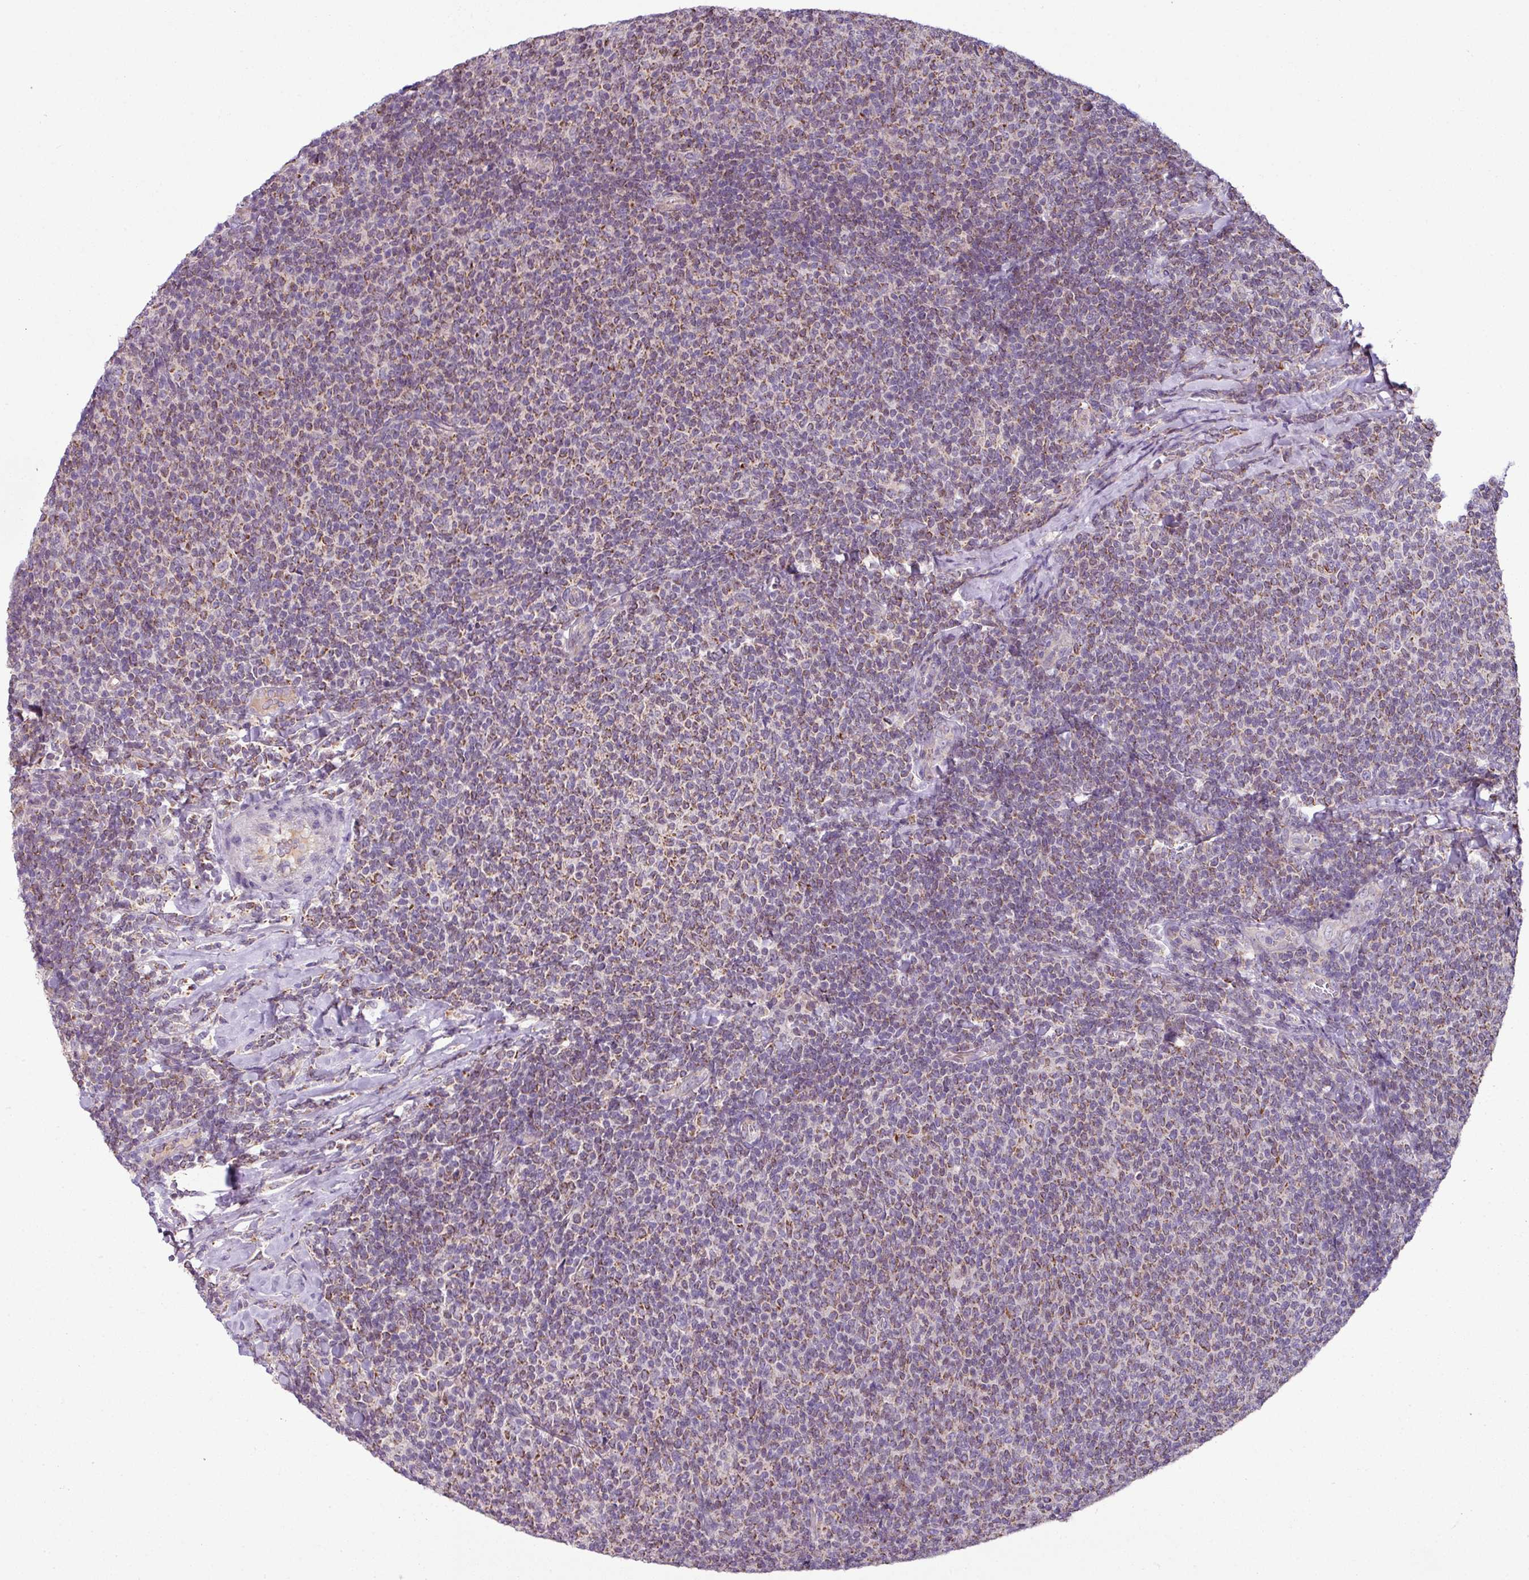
{"staining": {"intensity": "moderate", "quantity": ">75%", "location": "cytoplasmic/membranous"}, "tissue": "lymphoma", "cell_type": "Tumor cells", "image_type": "cancer", "snomed": [{"axis": "morphology", "description": "Malignant lymphoma, non-Hodgkin's type, Low grade"}, {"axis": "topography", "description": "Lymph node"}], "caption": "DAB immunohistochemical staining of human low-grade malignant lymphoma, non-Hodgkin's type exhibits moderate cytoplasmic/membranous protein staining in approximately >75% of tumor cells. The protein of interest is shown in brown color, while the nuclei are stained blue.", "gene": "LRRC9", "patient": {"sex": "male", "age": 52}}